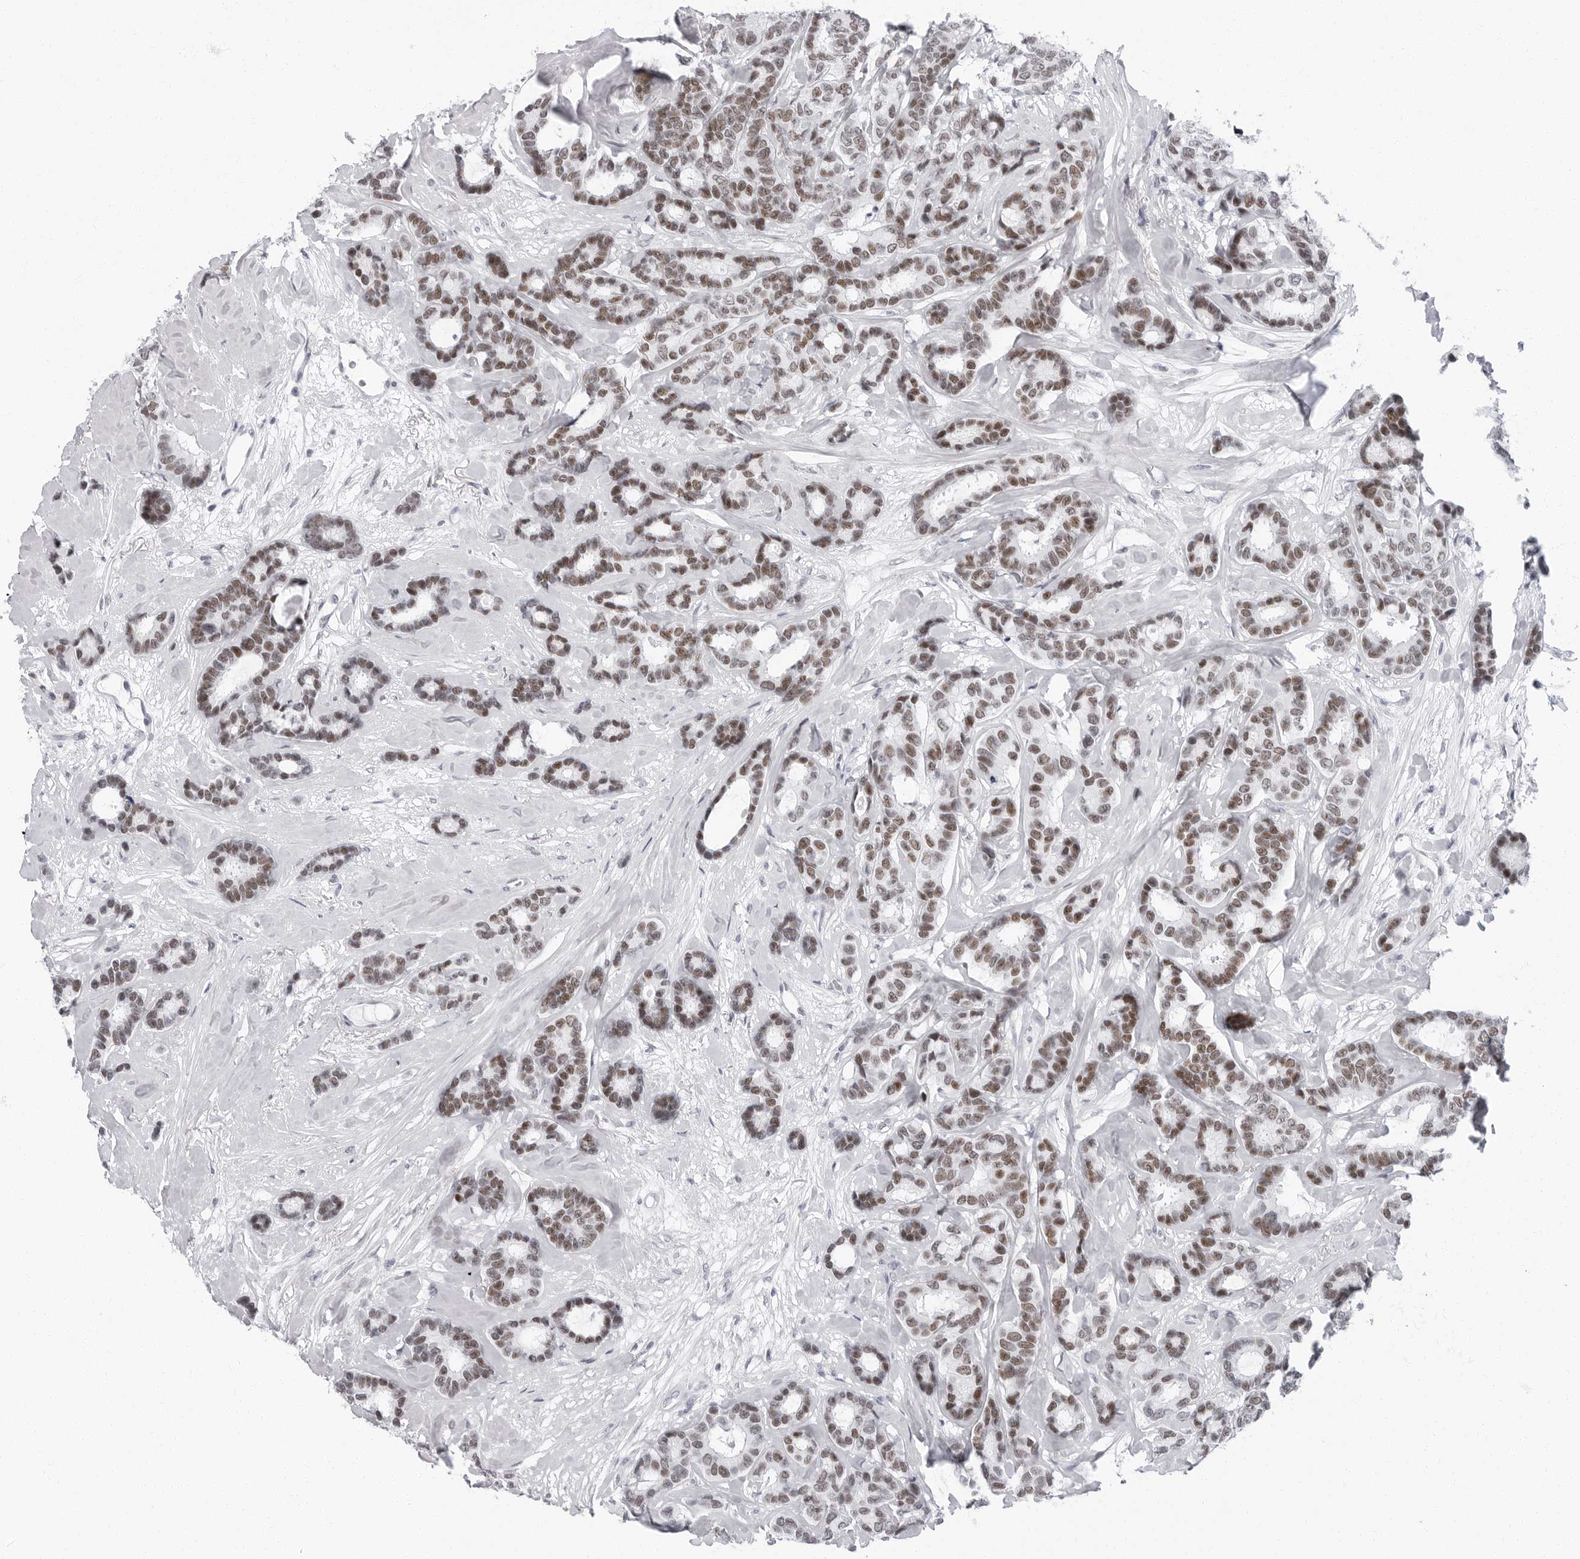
{"staining": {"intensity": "moderate", "quantity": ">75%", "location": "nuclear"}, "tissue": "breast cancer", "cell_type": "Tumor cells", "image_type": "cancer", "snomed": [{"axis": "morphology", "description": "Duct carcinoma"}, {"axis": "topography", "description": "Breast"}], "caption": "Immunohistochemical staining of human breast invasive ductal carcinoma reveals moderate nuclear protein positivity in about >75% of tumor cells.", "gene": "VEZF1", "patient": {"sex": "female", "age": 87}}